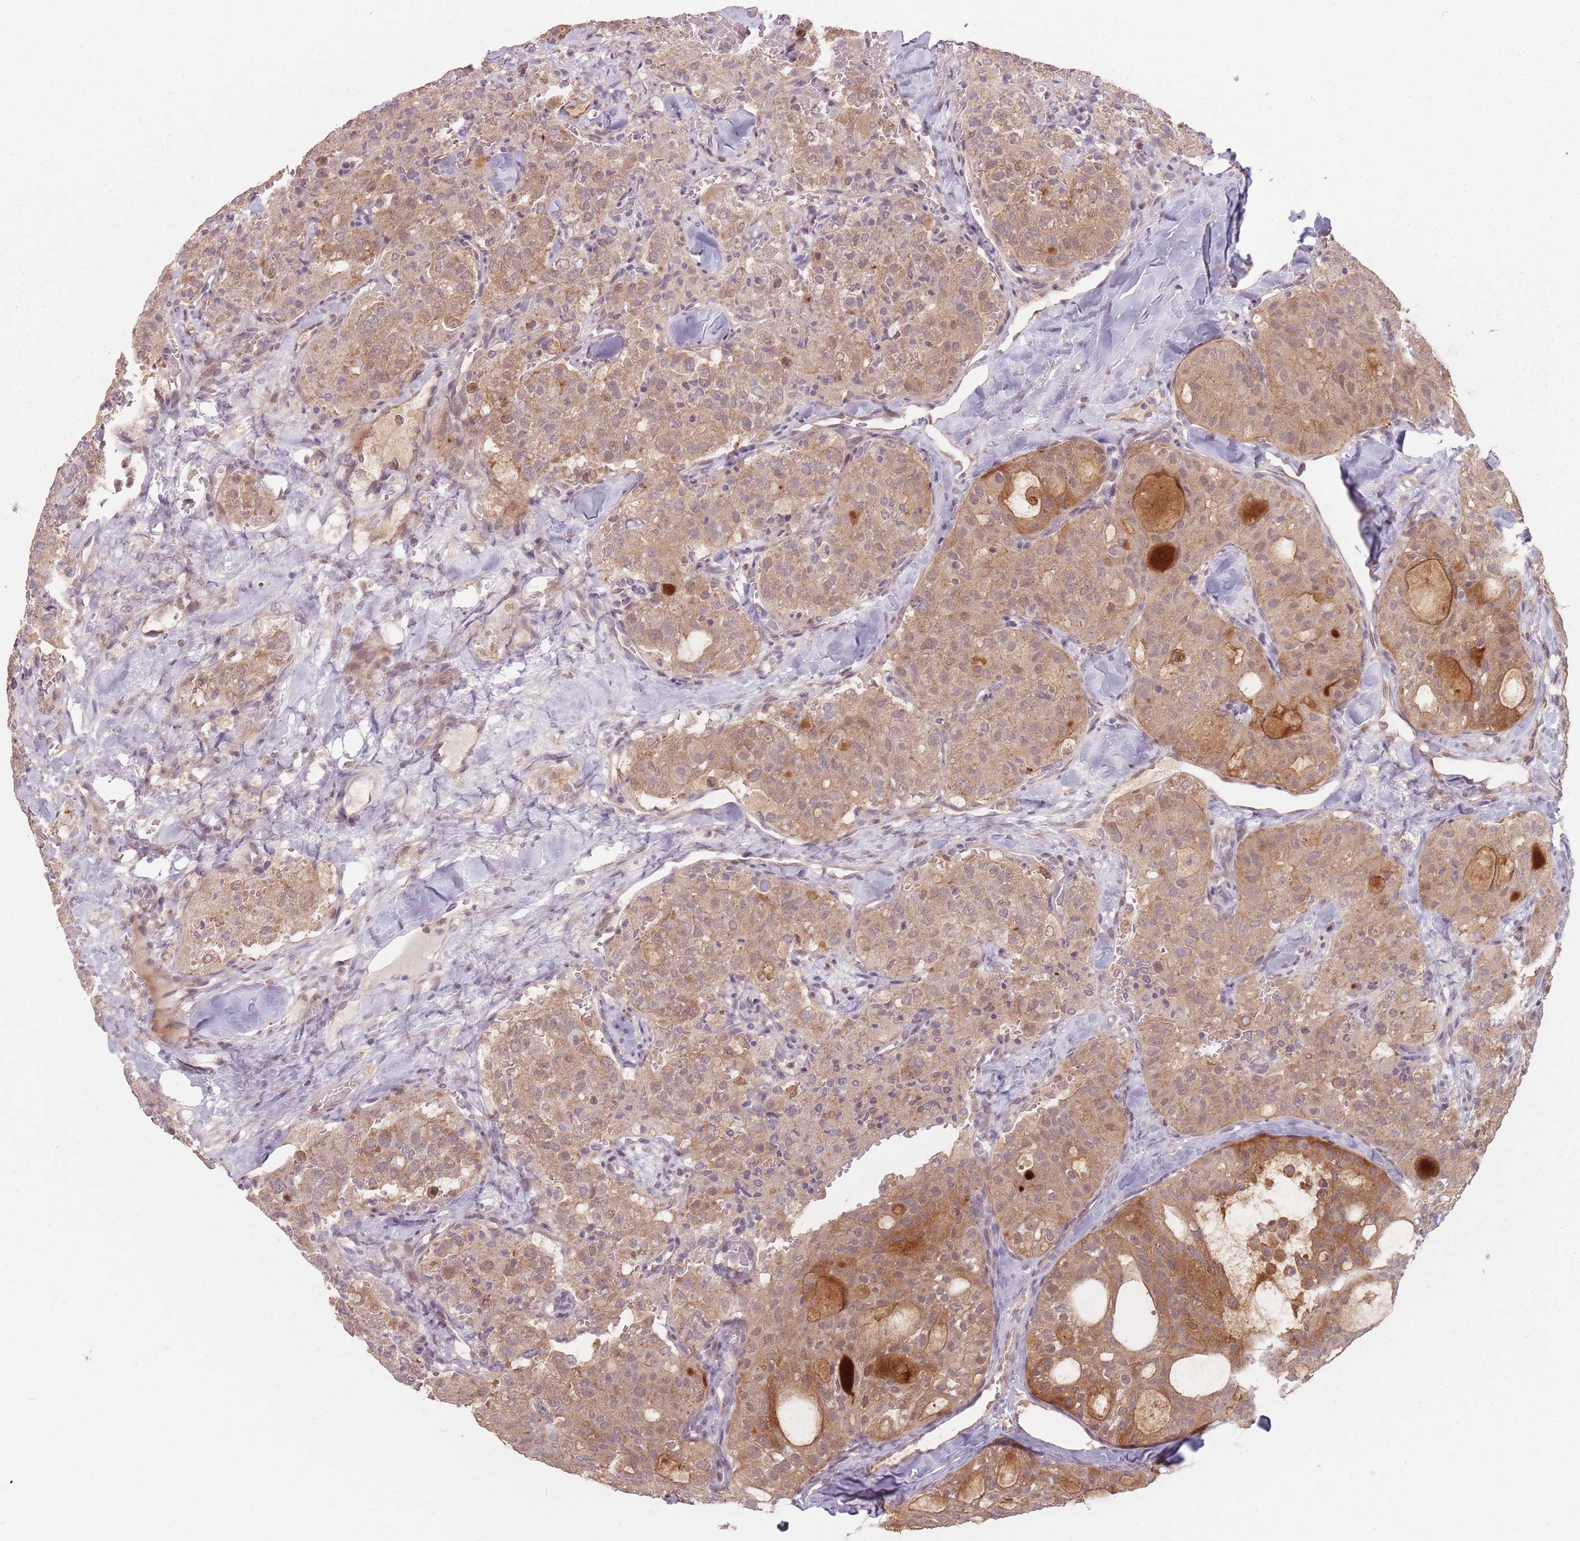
{"staining": {"intensity": "moderate", "quantity": ">75%", "location": "cytoplasmic/membranous"}, "tissue": "thyroid cancer", "cell_type": "Tumor cells", "image_type": "cancer", "snomed": [{"axis": "morphology", "description": "Follicular adenoma carcinoma, NOS"}, {"axis": "topography", "description": "Thyroid gland"}], "caption": "An immunohistochemistry (IHC) histopathology image of tumor tissue is shown. Protein staining in brown labels moderate cytoplasmic/membranous positivity in thyroid cancer (follicular adenoma carcinoma) within tumor cells.", "gene": "VPS52", "patient": {"sex": "male", "age": 75}}